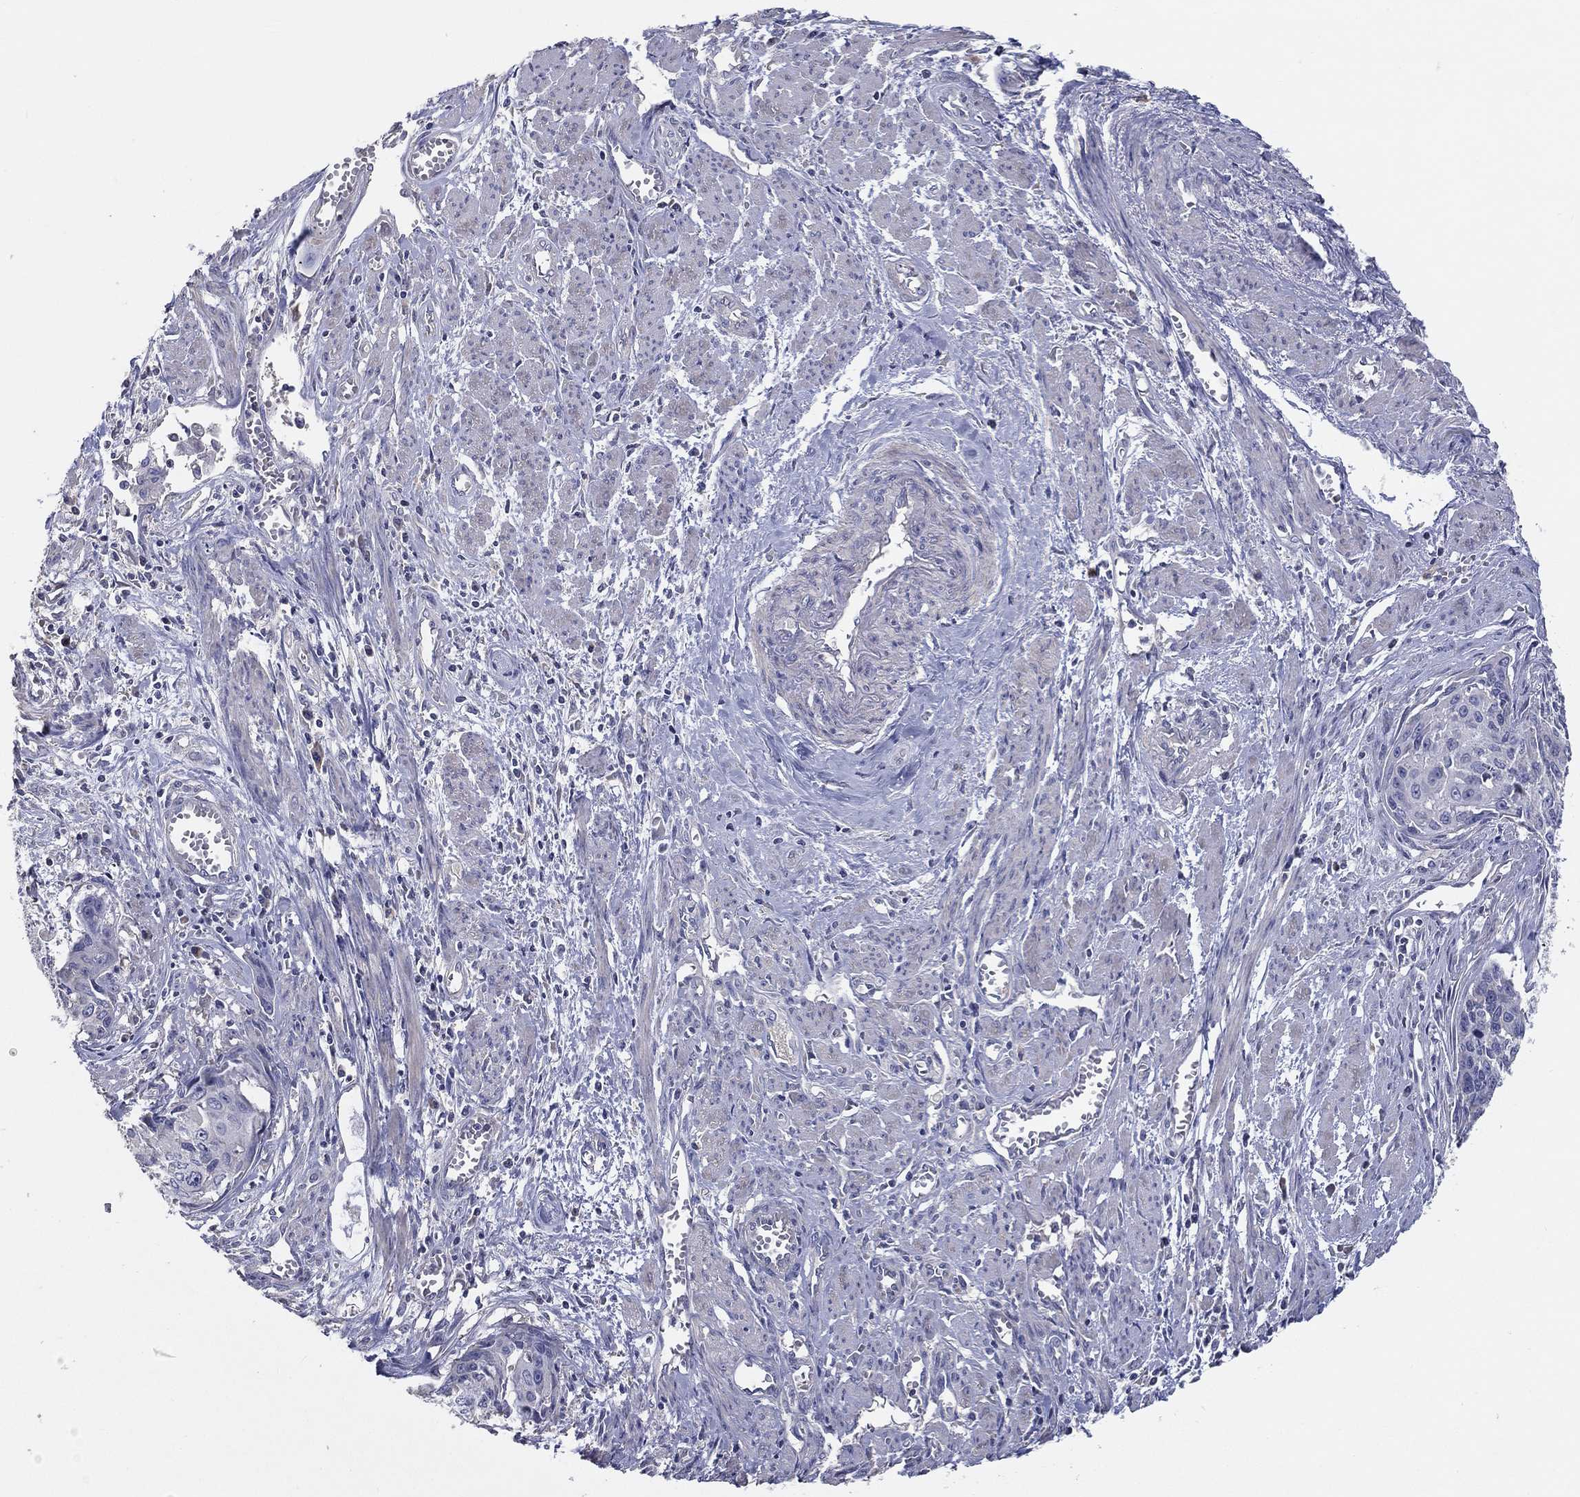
{"staining": {"intensity": "negative", "quantity": "none", "location": "none"}, "tissue": "cervical cancer", "cell_type": "Tumor cells", "image_type": "cancer", "snomed": [{"axis": "morphology", "description": "Squamous cell carcinoma, NOS"}, {"axis": "topography", "description": "Cervix"}], "caption": "IHC histopathology image of neoplastic tissue: cervical cancer (squamous cell carcinoma) stained with DAB shows no significant protein expression in tumor cells.", "gene": "DOCK3", "patient": {"sex": "female", "age": 58}}